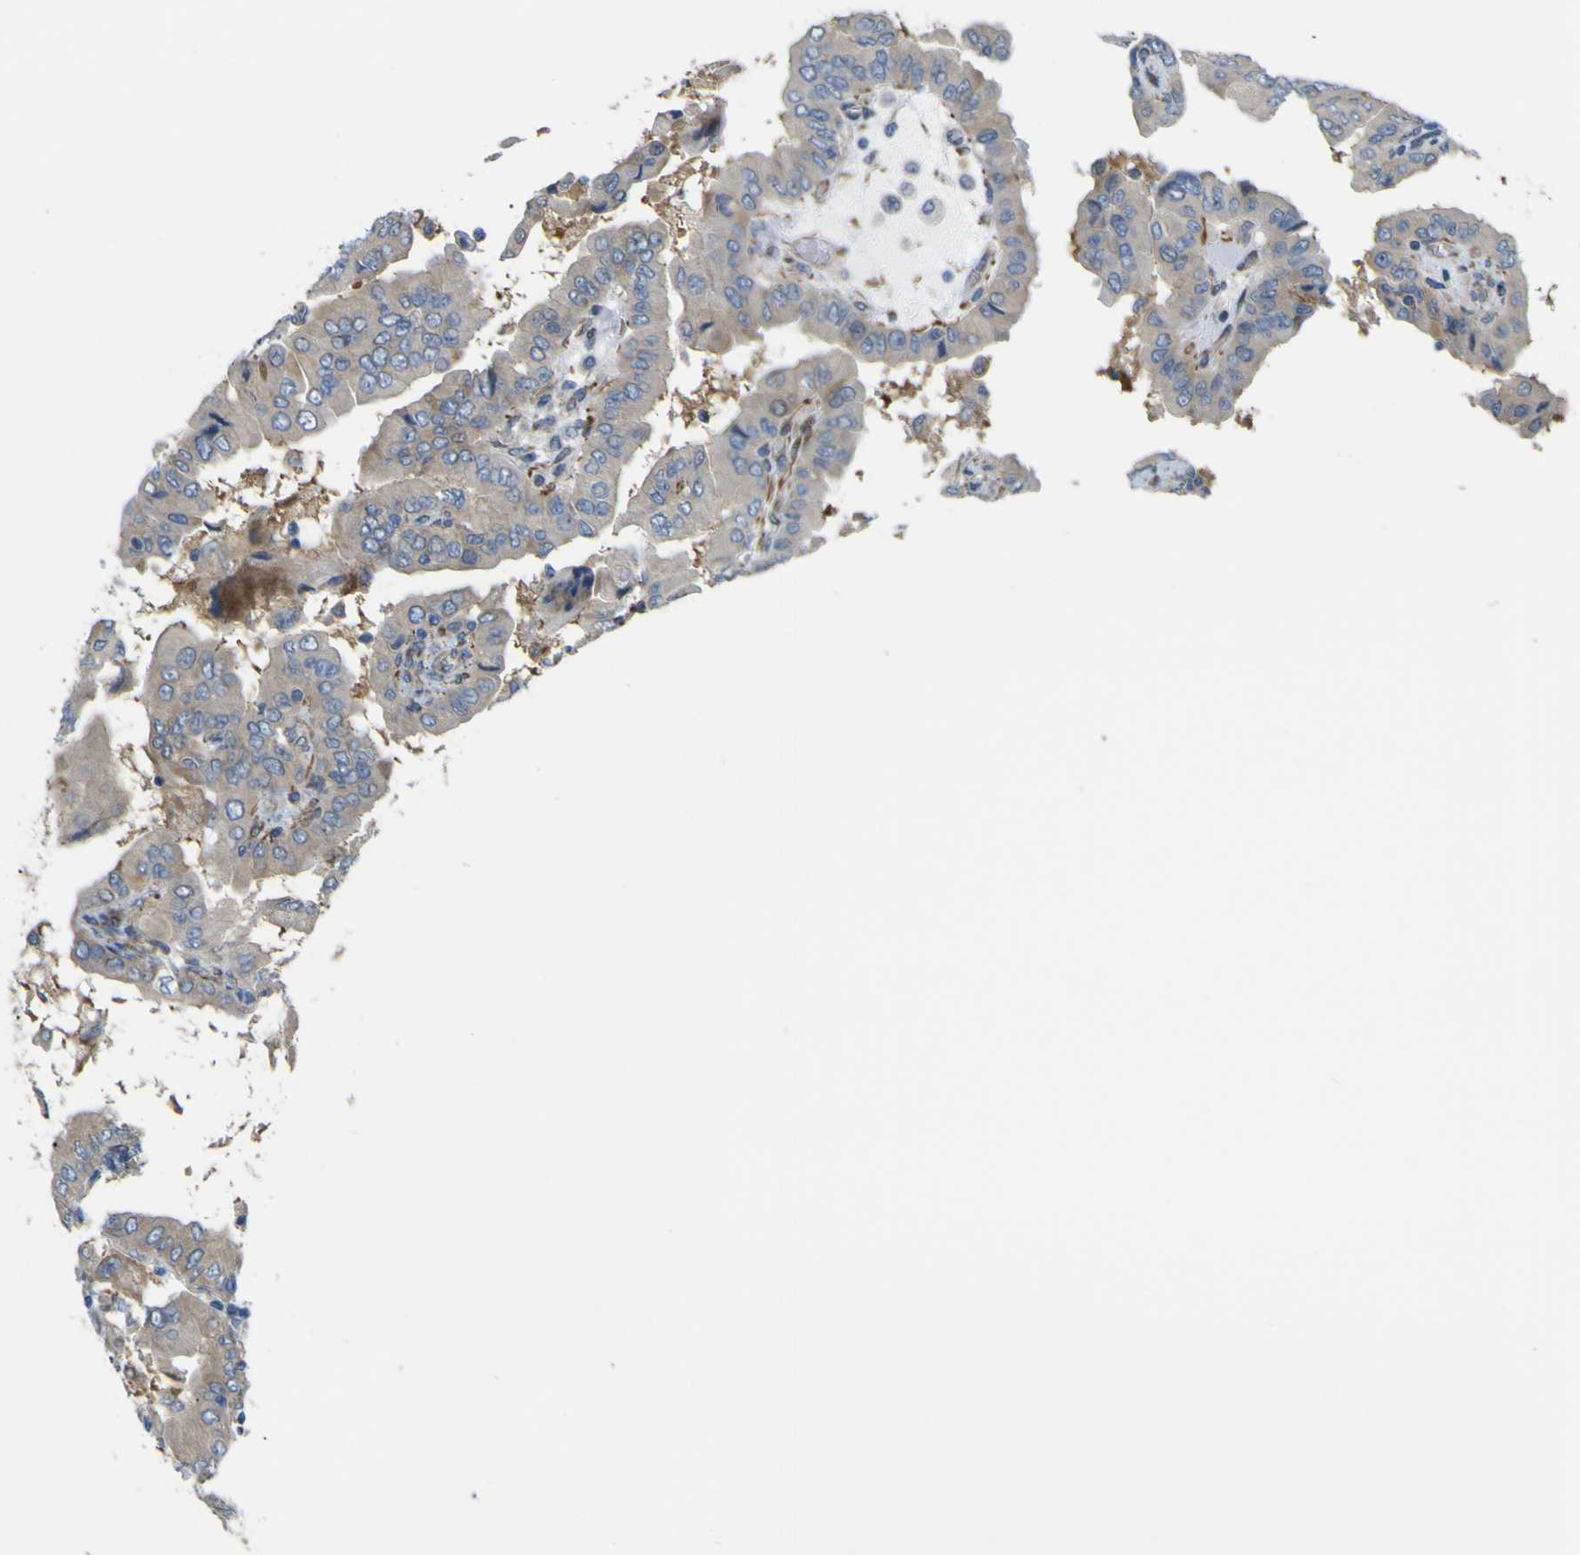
{"staining": {"intensity": "negative", "quantity": "none", "location": "none"}, "tissue": "thyroid cancer", "cell_type": "Tumor cells", "image_type": "cancer", "snomed": [{"axis": "morphology", "description": "Papillary adenocarcinoma, NOS"}, {"axis": "topography", "description": "Thyroid gland"}], "caption": "A histopathology image of human thyroid papillary adenocarcinoma is negative for staining in tumor cells.", "gene": "JPH1", "patient": {"sex": "male", "age": 33}}